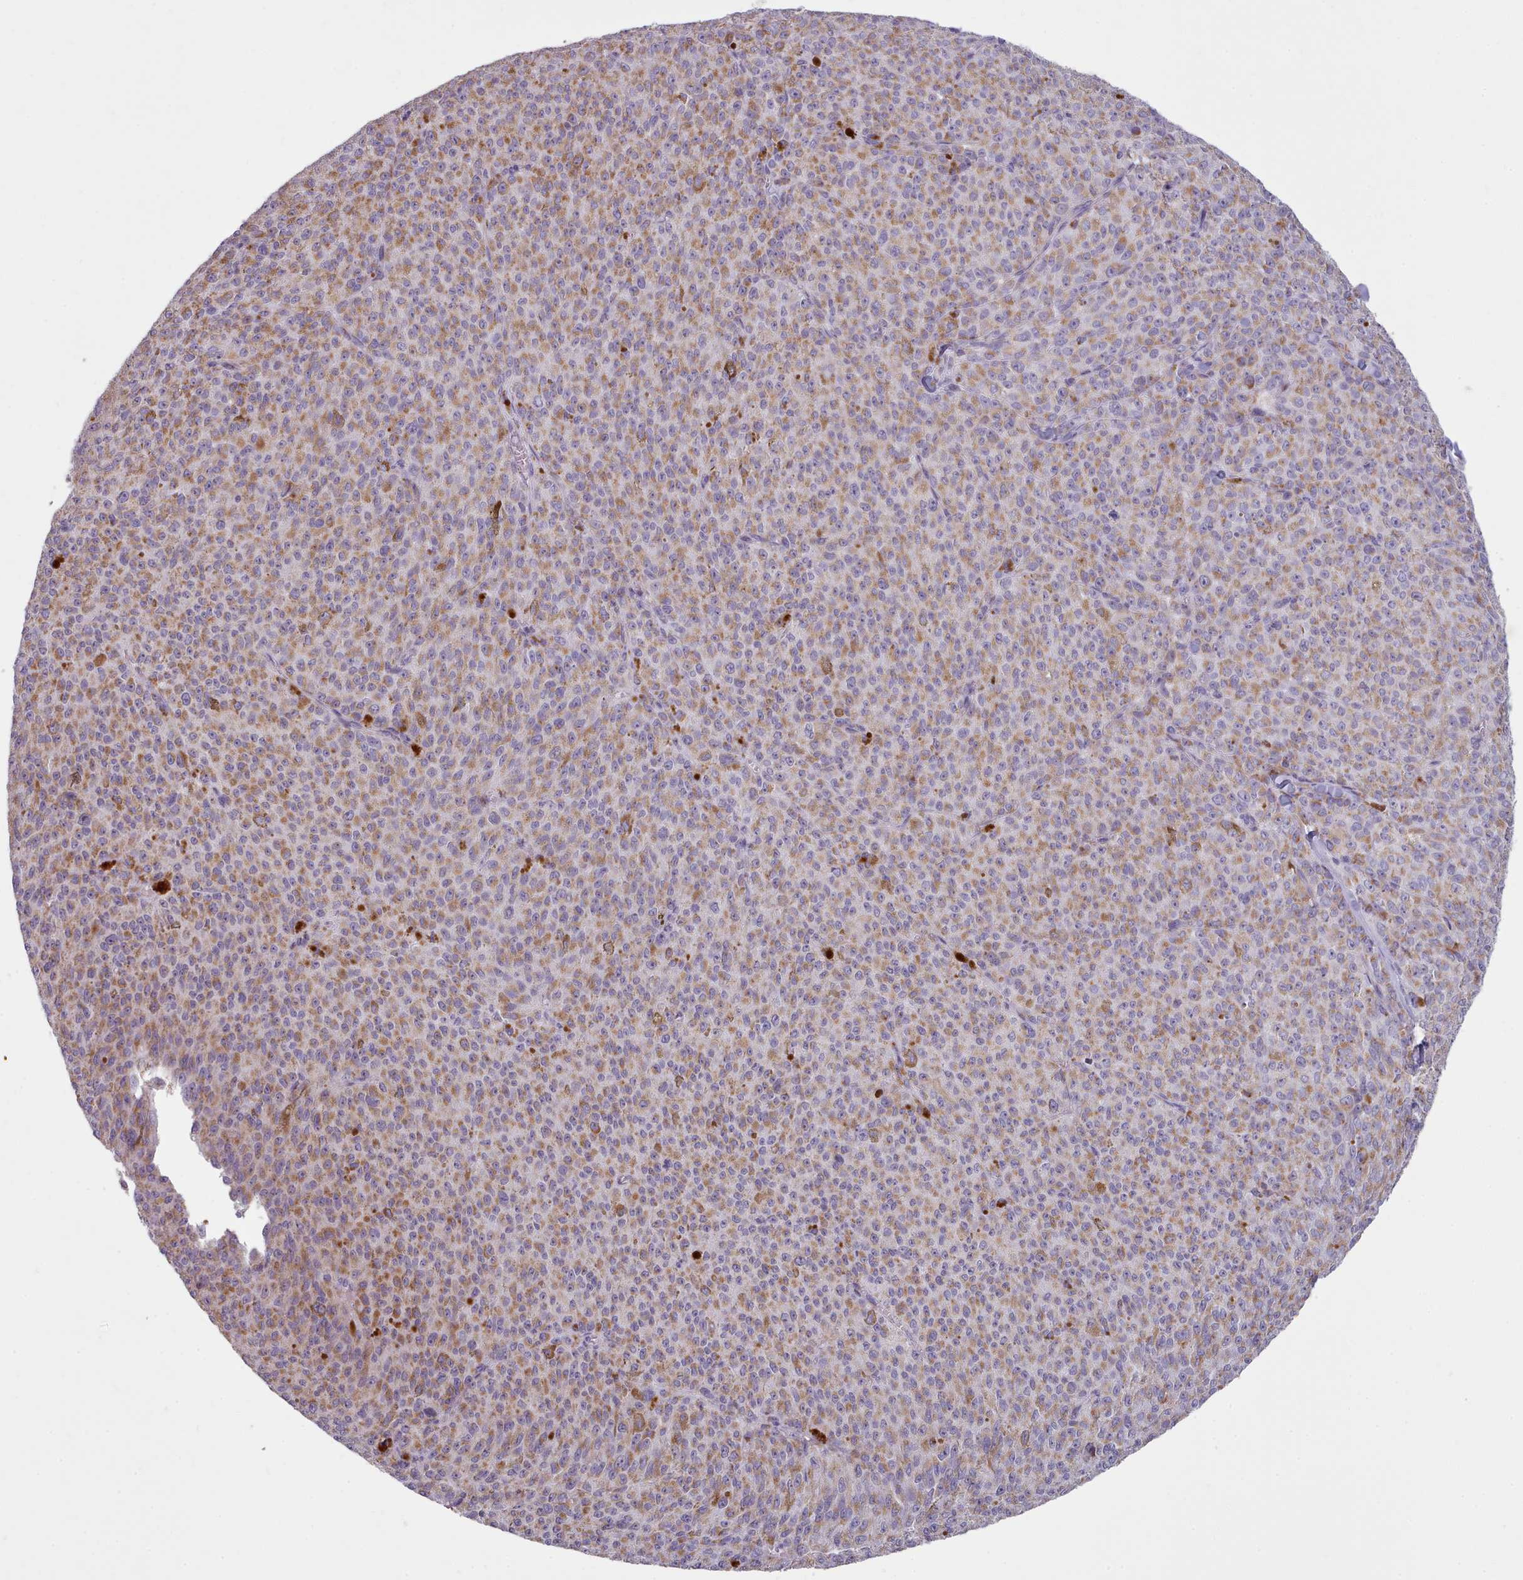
{"staining": {"intensity": "moderate", "quantity": ">75%", "location": "cytoplasmic/membranous"}, "tissue": "melanoma", "cell_type": "Tumor cells", "image_type": "cancer", "snomed": [{"axis": "morphology", "description": "Malignant melanoma, NOS"}, {"axis": "topography", "description": "Skin"}], "caption": "Melanoma stained with DAB (3,3'-diaminobenzidine) immunohistochemistry displays medium levels of moderate cytoplasmic/membranous staining in approximately >75% of tumor cells.", "gene": "SLC52A3", "patient": {"sex": "female", "age": 52}}